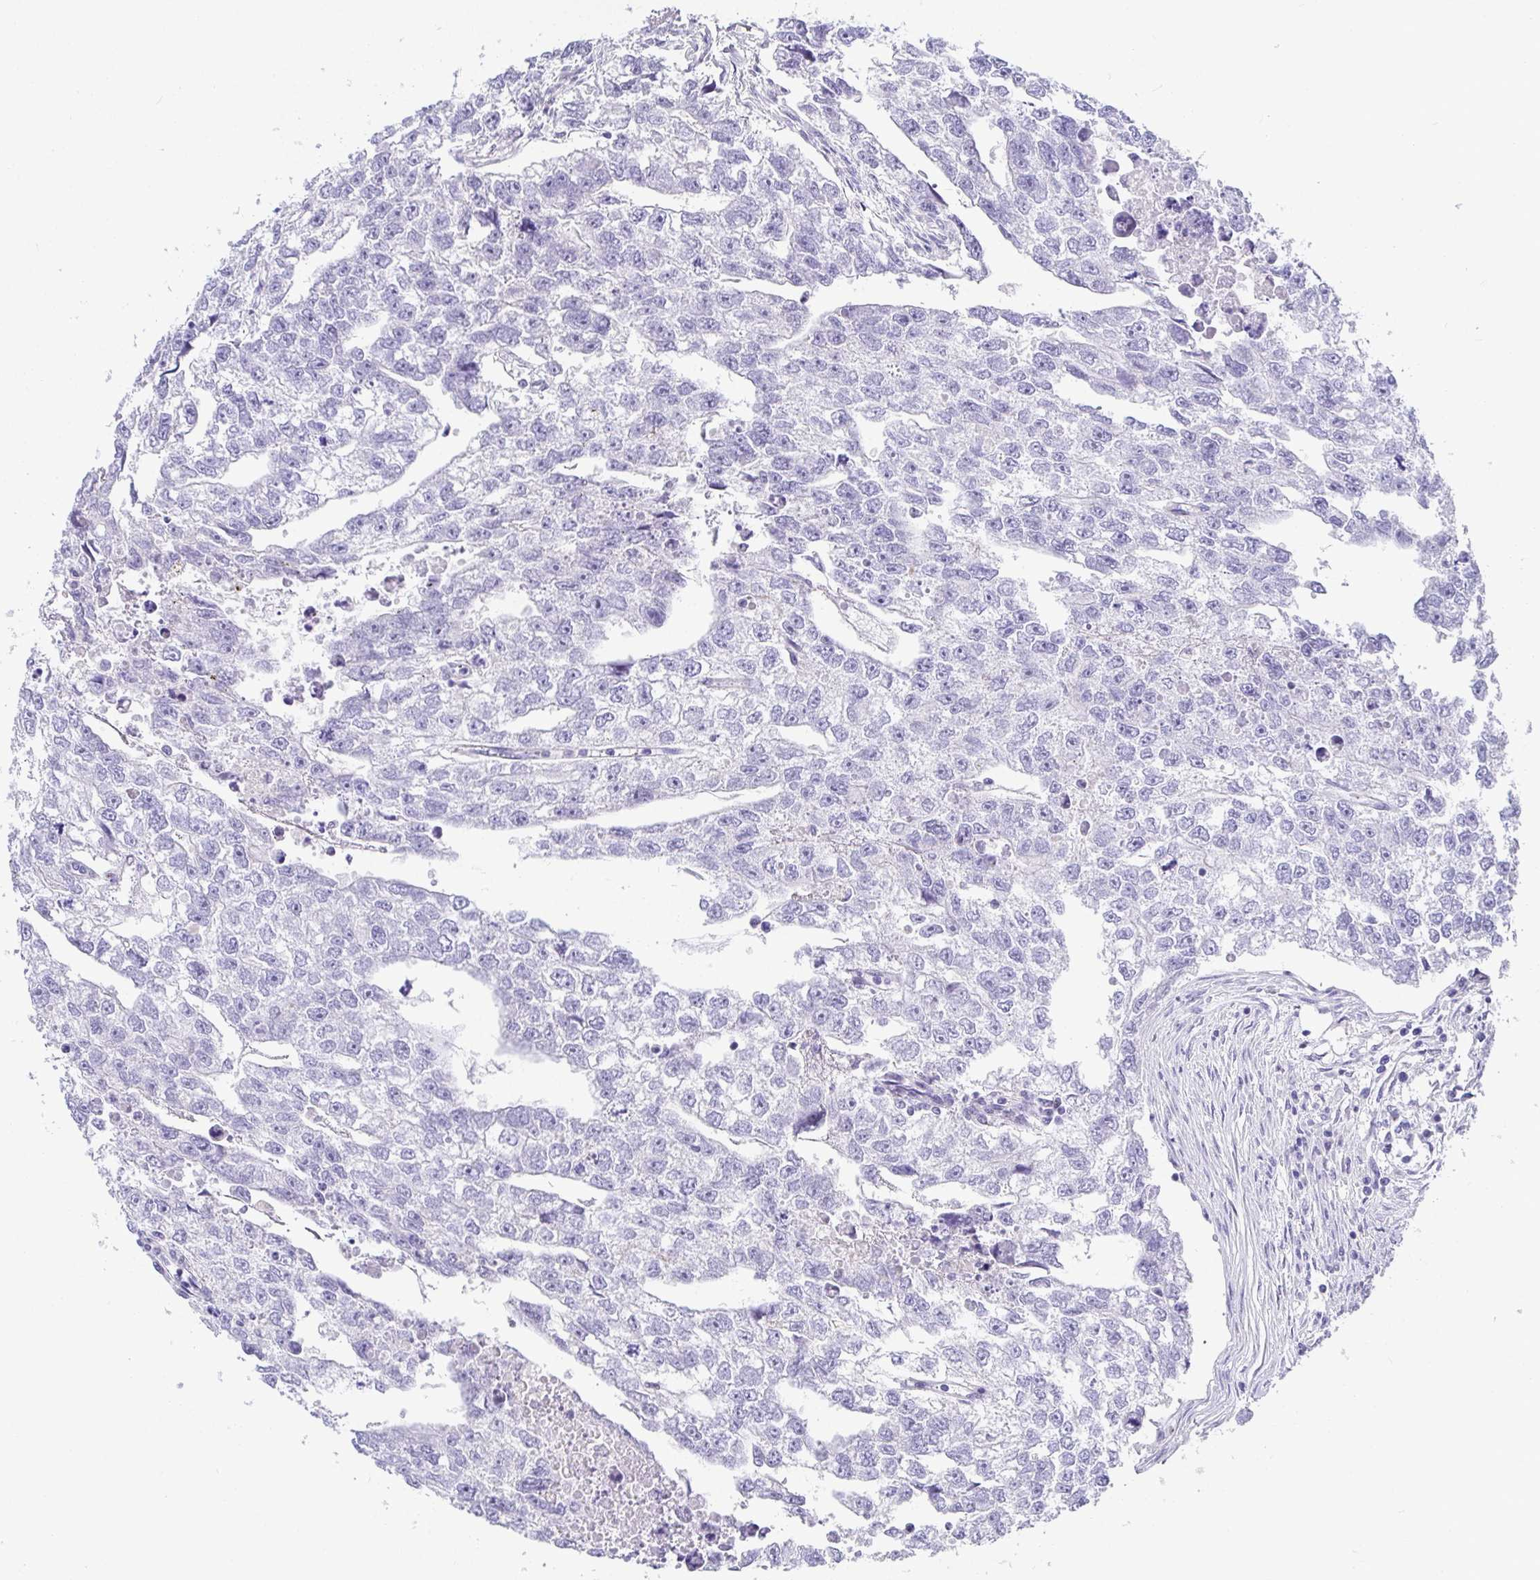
{"staining": {"intensity": "negative", "quantity": "none", "location": "none"}, "tissue": "testis cancer", "cell_type": "Tumor cells", "image_type": "cancer", "snomed": [{"axis": "morphology", "description": "Carcinoma, Embryonal, NOS"}, {"axis": "morphology", "description": "Teratoma, malignant, NOS"}, {"axis": "topography", "description": "Testis"}], "caption": "Embryonal carcinoma (testis) stained for a protein using immunohistochemistry (IHC) shows no positivity tumor cells.", "gene": "TMEM241", "patient": {"sex": "male", "age": 44}}